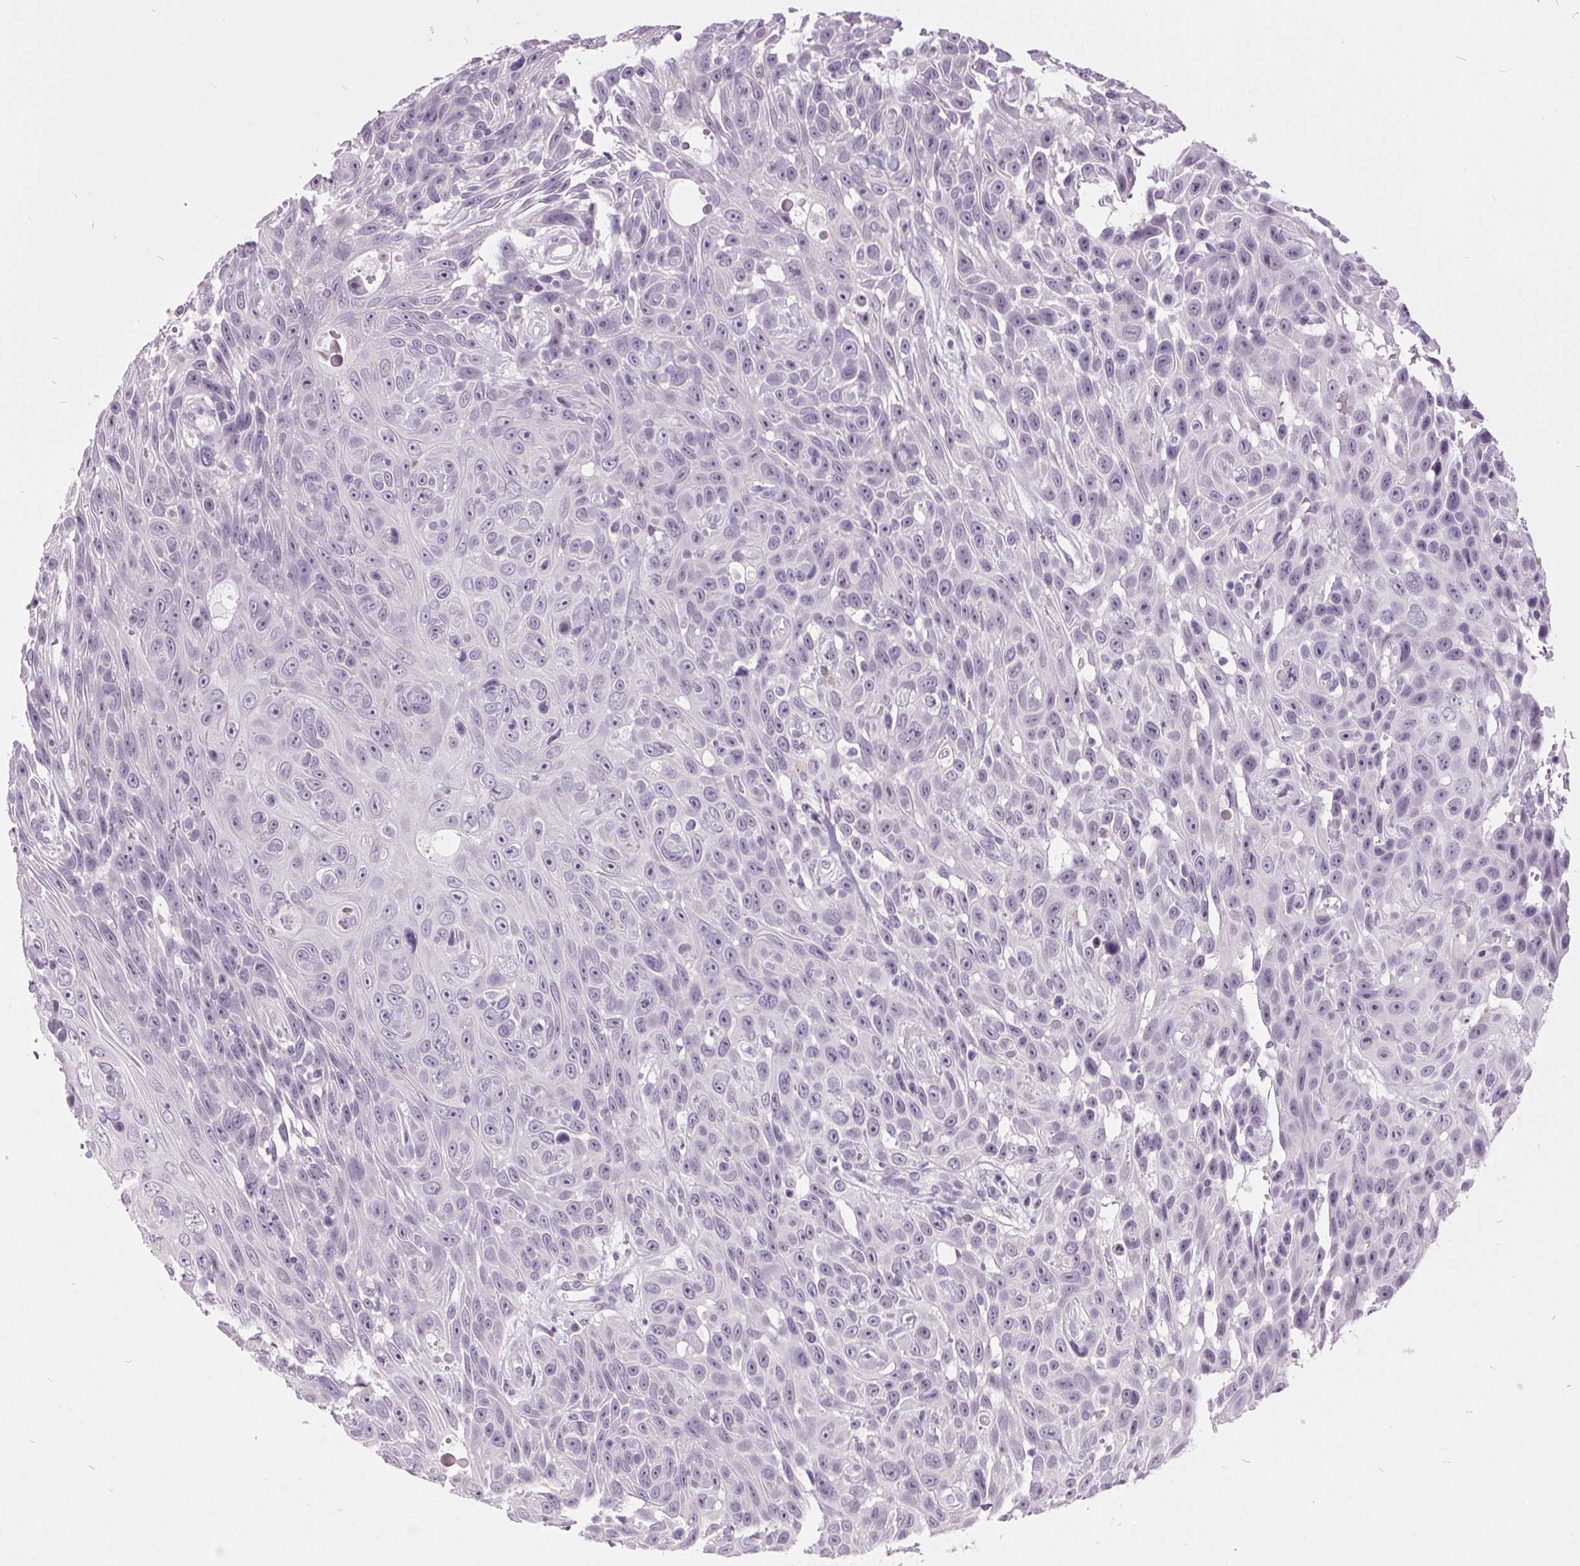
{"staining": {"intensity": "negative", "quantity": "none", "location": "none"}, "tissue": "skin cancer", "cell_type": "Tumor cells", "image_type": "cancer", "snomed": [{"axis": "morphology", "description": "Squamous cell carcinoma, NOS"}, {"axis": "topography", "description": "Skin"}], "caption": "The image shows no staining of tumor cells in skin cancer.", "gene": "ODAD2", "patient": {"sex": "male", "age": 82}}